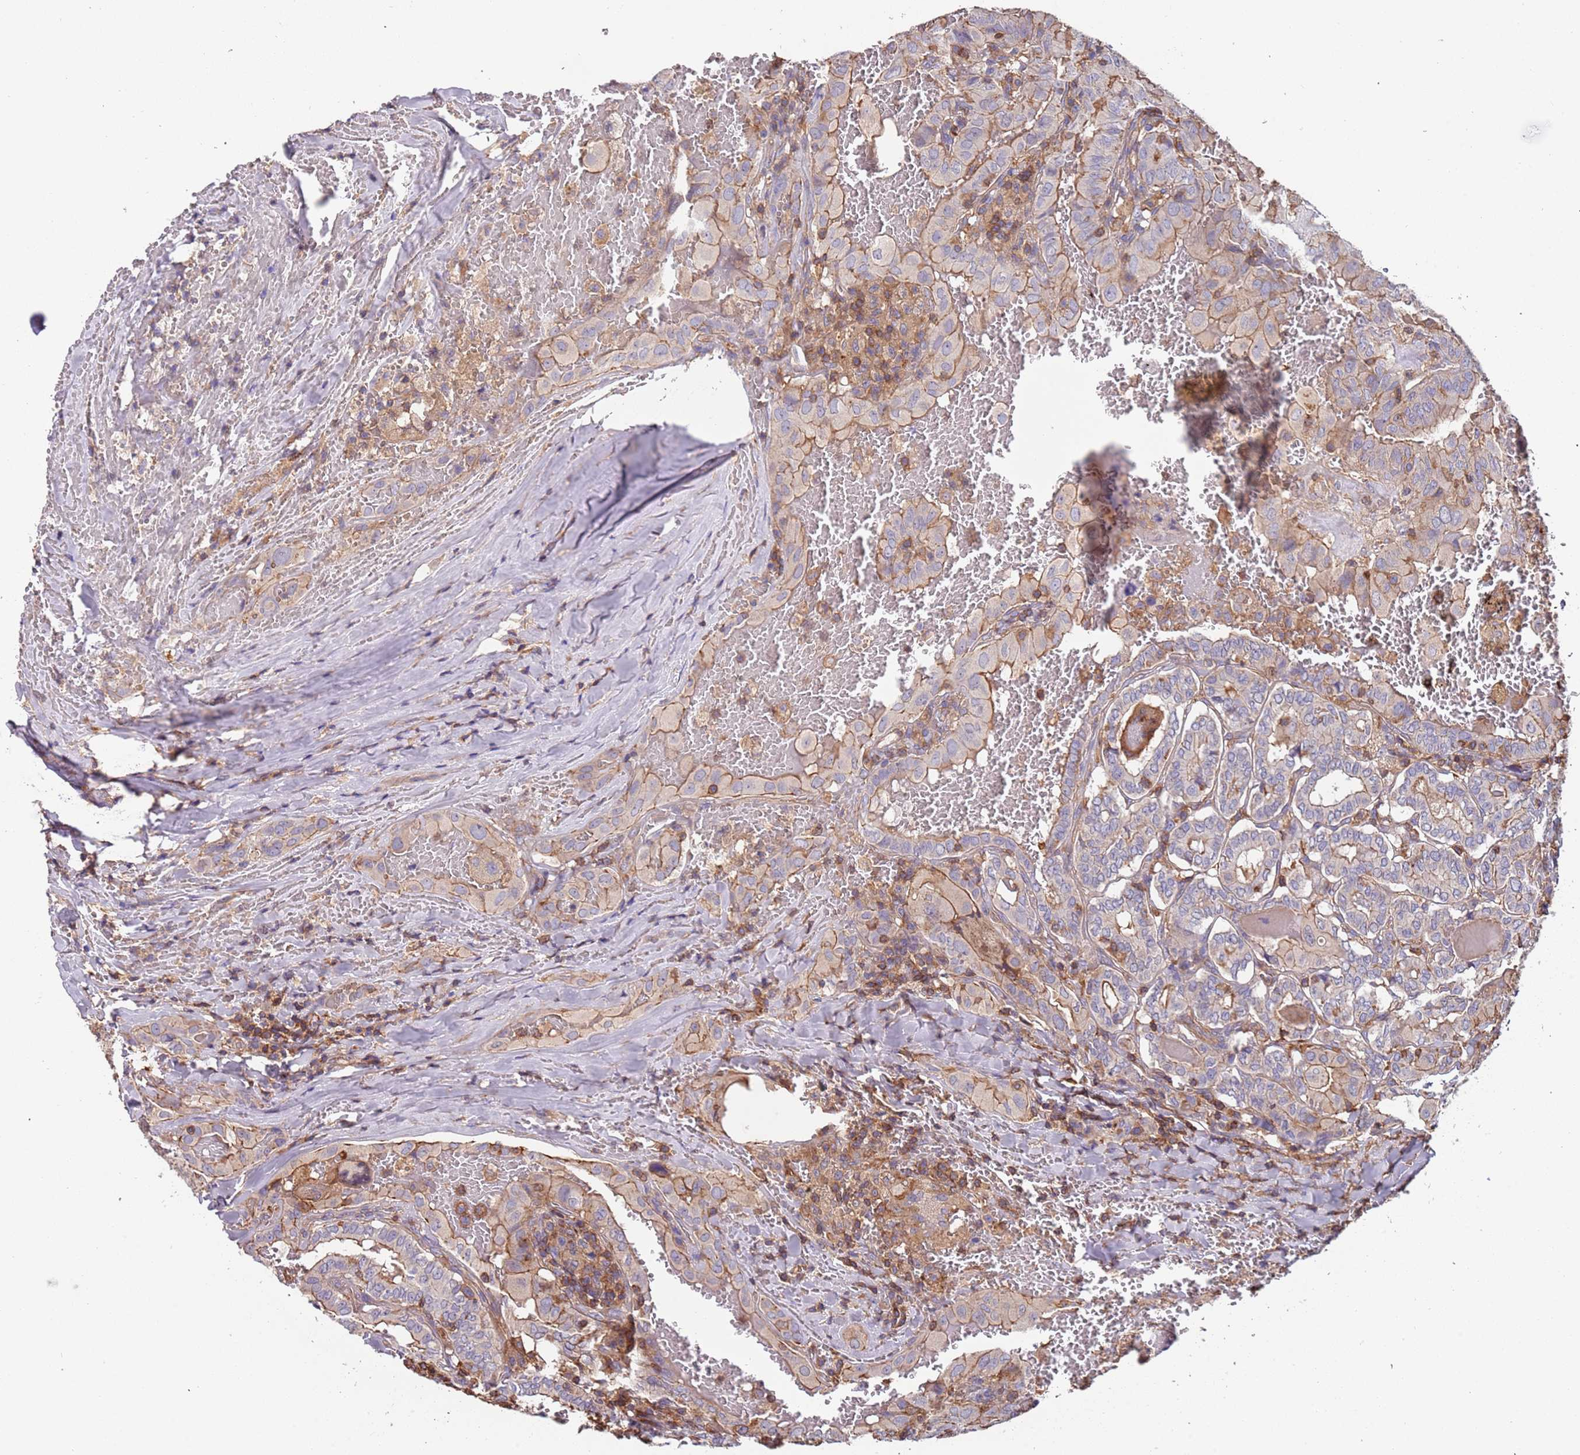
{"staining": {"intensity": "moderate", "quantity": "25%-75%", "location": "cytoplasmic/membranous"}, "tissue": "thyroid cancer", "cell_type": "Tumor cells", "image_type": "cancer", "snomed": [{"axis": "morphology", "description": "Papillary adenocarcinoma, NOS"}, {"axis": "topography", "description": "Thyroid gland"}], "caption": "Tumor cells display moderate cytoplasmic/membranous staining in approximately 25%-75% of cells in papillary adenocarcinoma (thyroid).", "gene": "SYT4", "patient": {"sex": "female", "age": 72}}